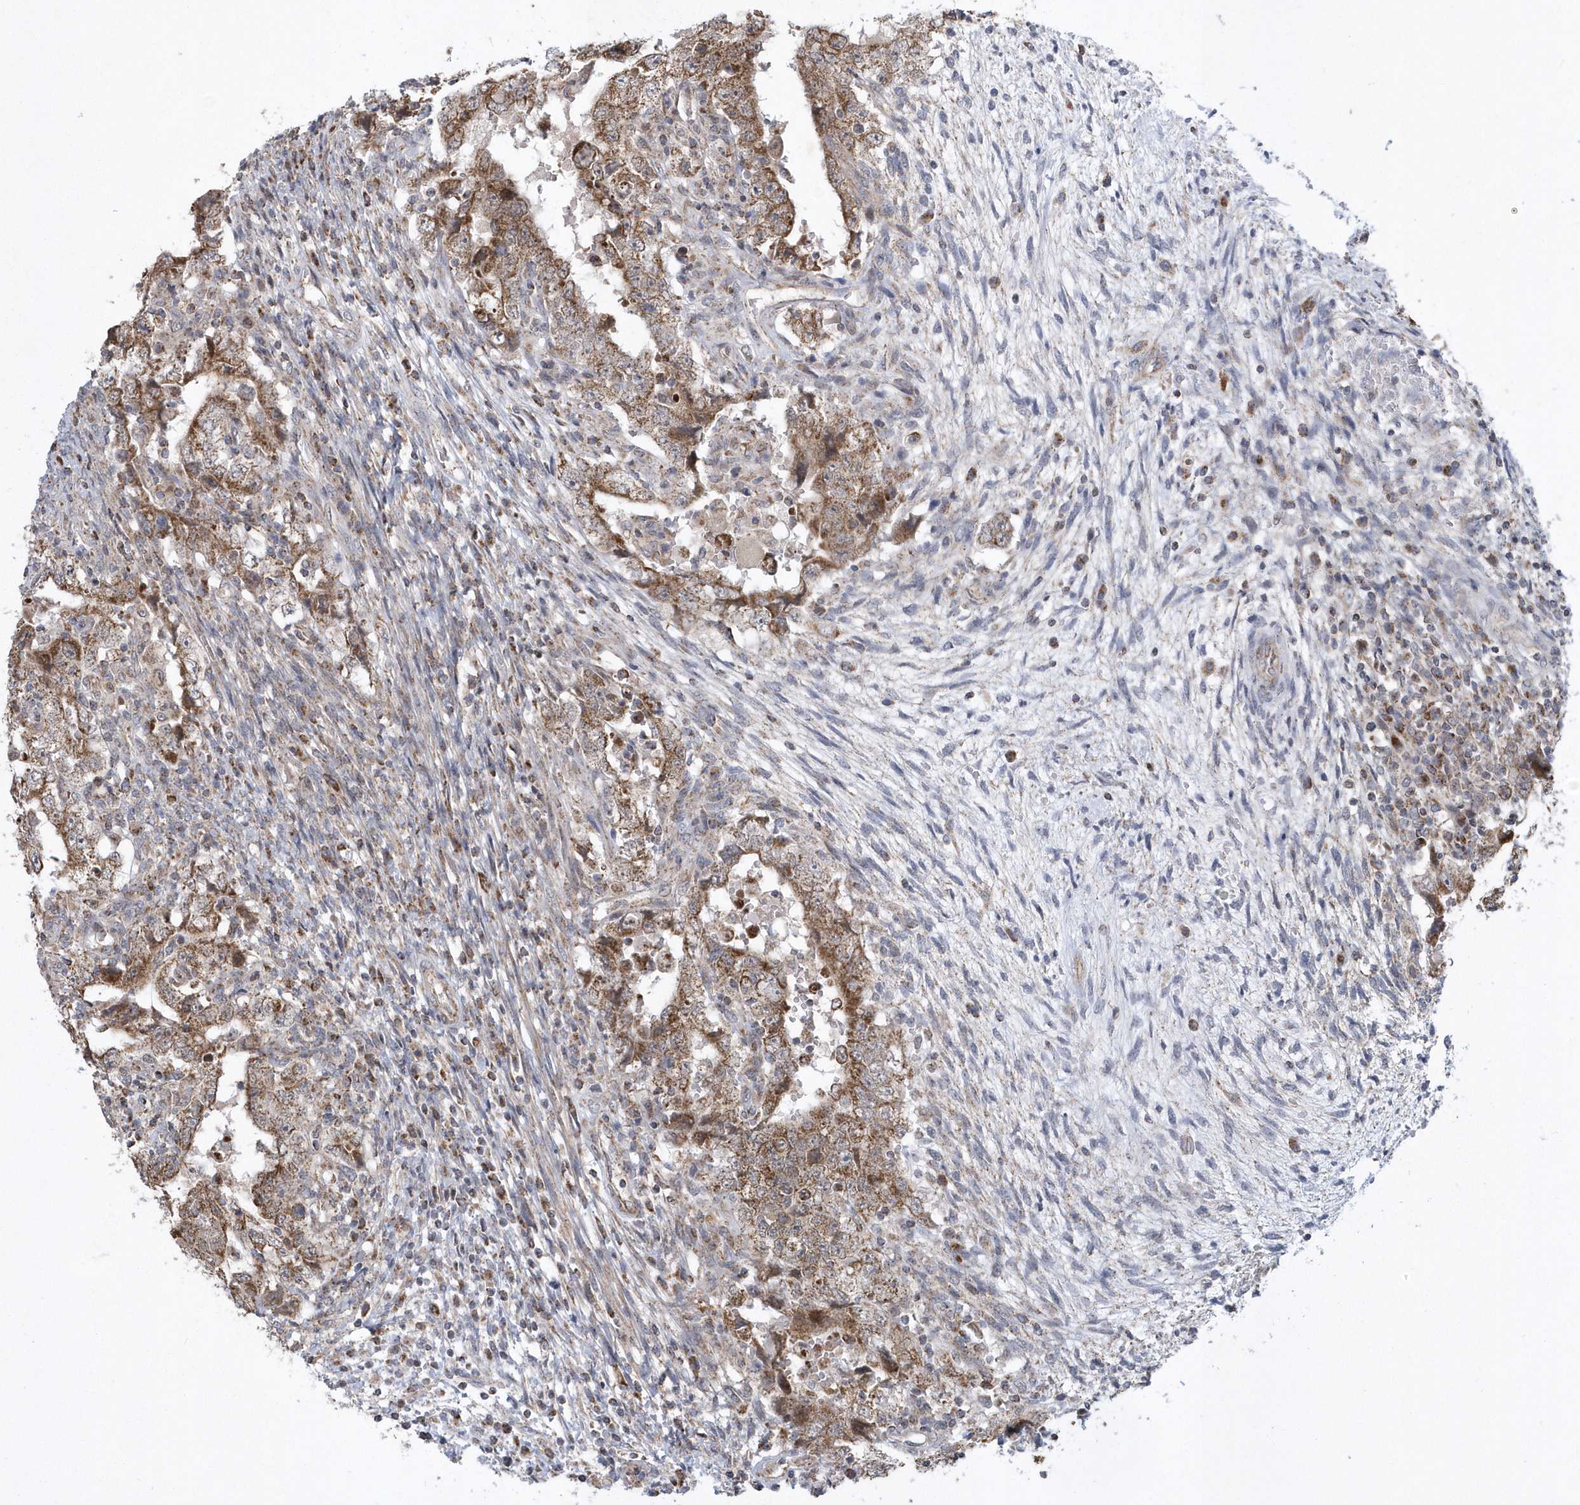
{"staining": {"intensity": "moderate", "quantity": ">75%", "location": "cytoplasmic/membranous"}, "tissue": "testis cancer", "cell_type": "Tumor cells", "image_type": "cancer", "snomed": [{"axis": "morphology", "description": "Carcinoma, Embryonal, NOS"}, {"axis": "topography", "description": "Testis"}], "caption": "The histopathology image exhibits immunohistochemical staining of testis embryonal carcinoma. There is moderate cytoplasmic/membranous staining is appreciated in about >75% of tumor cells.", "gene": "SLX9", "patient": {"sex": "male", "age": 26}}